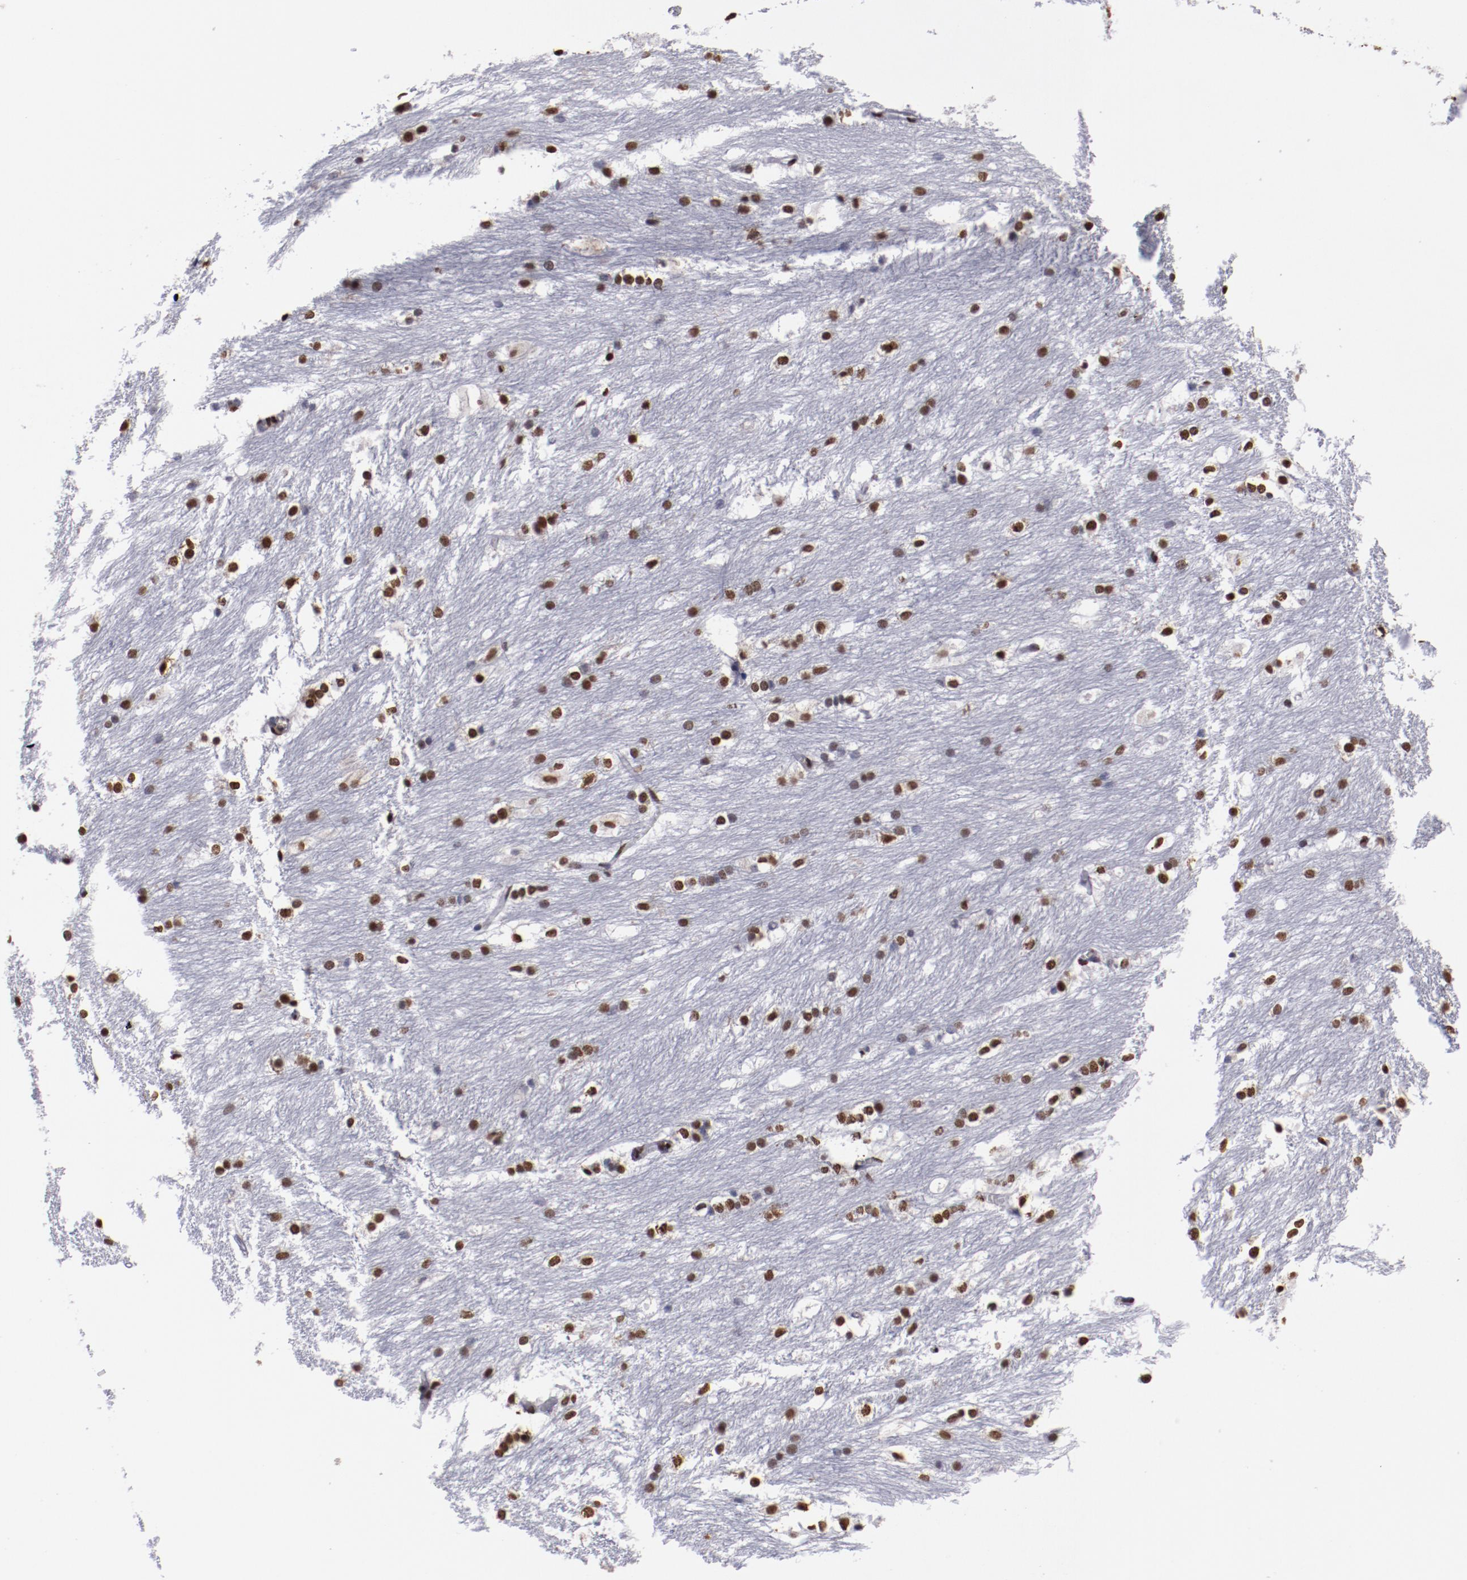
{"staining": {"intensity": "strong", "quantity": "25%-75%", "location": "nuclear"}, "tissue": "caudate", "cell_type": "Glial cells", "image_type": "normal", "snomed": [{"axis": "morphology", "description": "Normal tissue, NOS"}, {"axis": "topography", "description": "Lateral ventricle wall"}], "caption": "A micrograph showing strong nuclear positivity in approximately 25%-75% of glial cells in benign caudate, as visualized by brown immunohistochemical staining.", "gene": "HNRNPA1L3", "patient": {"sex": "female", "age": 19}}